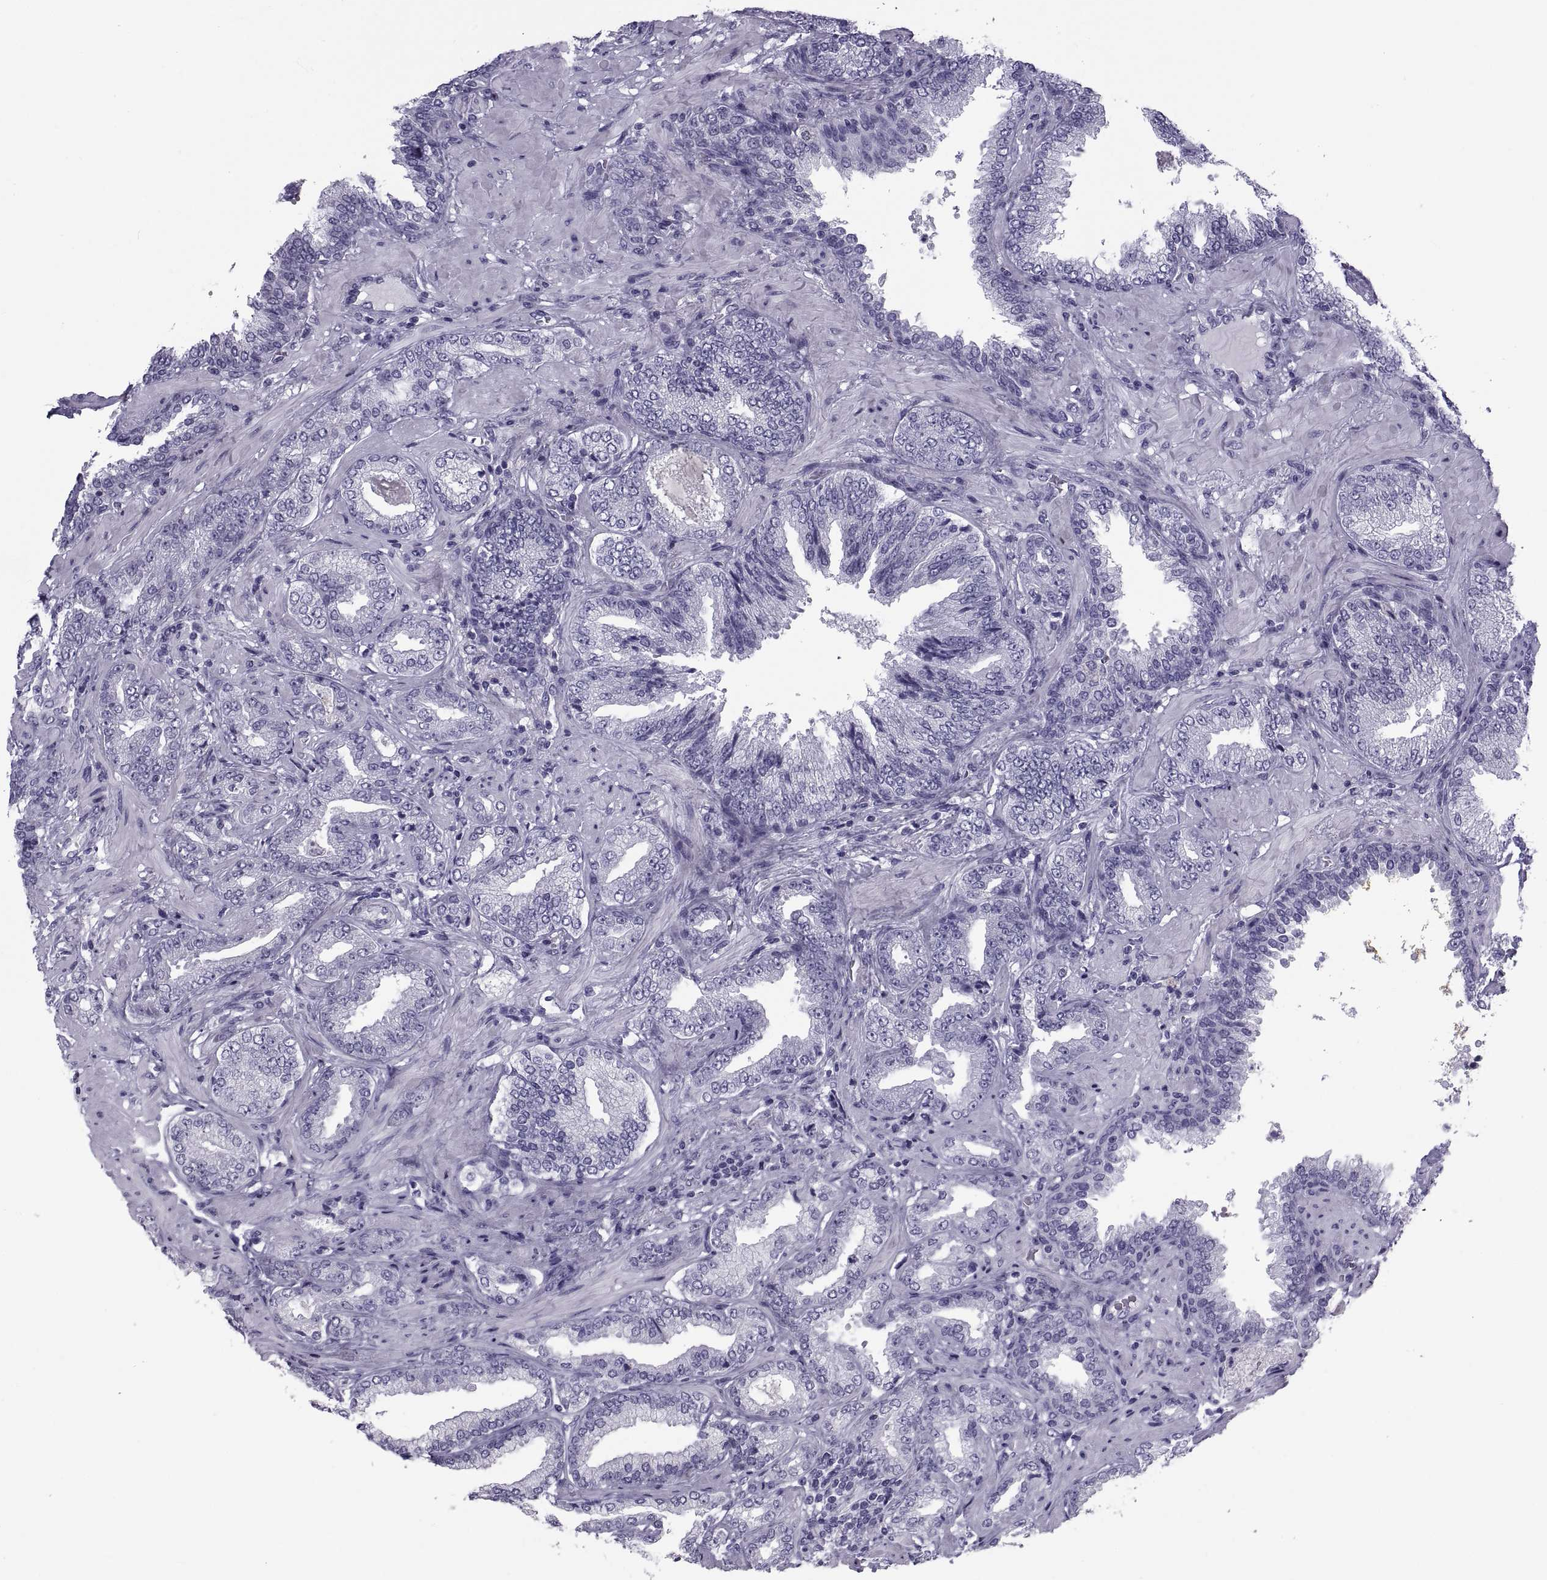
{"staining": {"intensity": "negative", "quantity": "none", "location": "none"}, "tissue": "prostate cancer", "cell_type": "Tumor cells", "image_type": "cancer", "snomed": [{"axis": "morphology", "description": "Adenocarcinoma, Low grade"}, {"axis": "topography", "description": "Prostate"}], "caption": "Immunohistochemistry (IHC) micrograph of prostate cancer (adenocarcinoma (low-grade)) stained for a protein (brown), which displays no expression in tumor cells.", "gene": "NPTX2", "patient": {"sex": "male", "age": 68}}